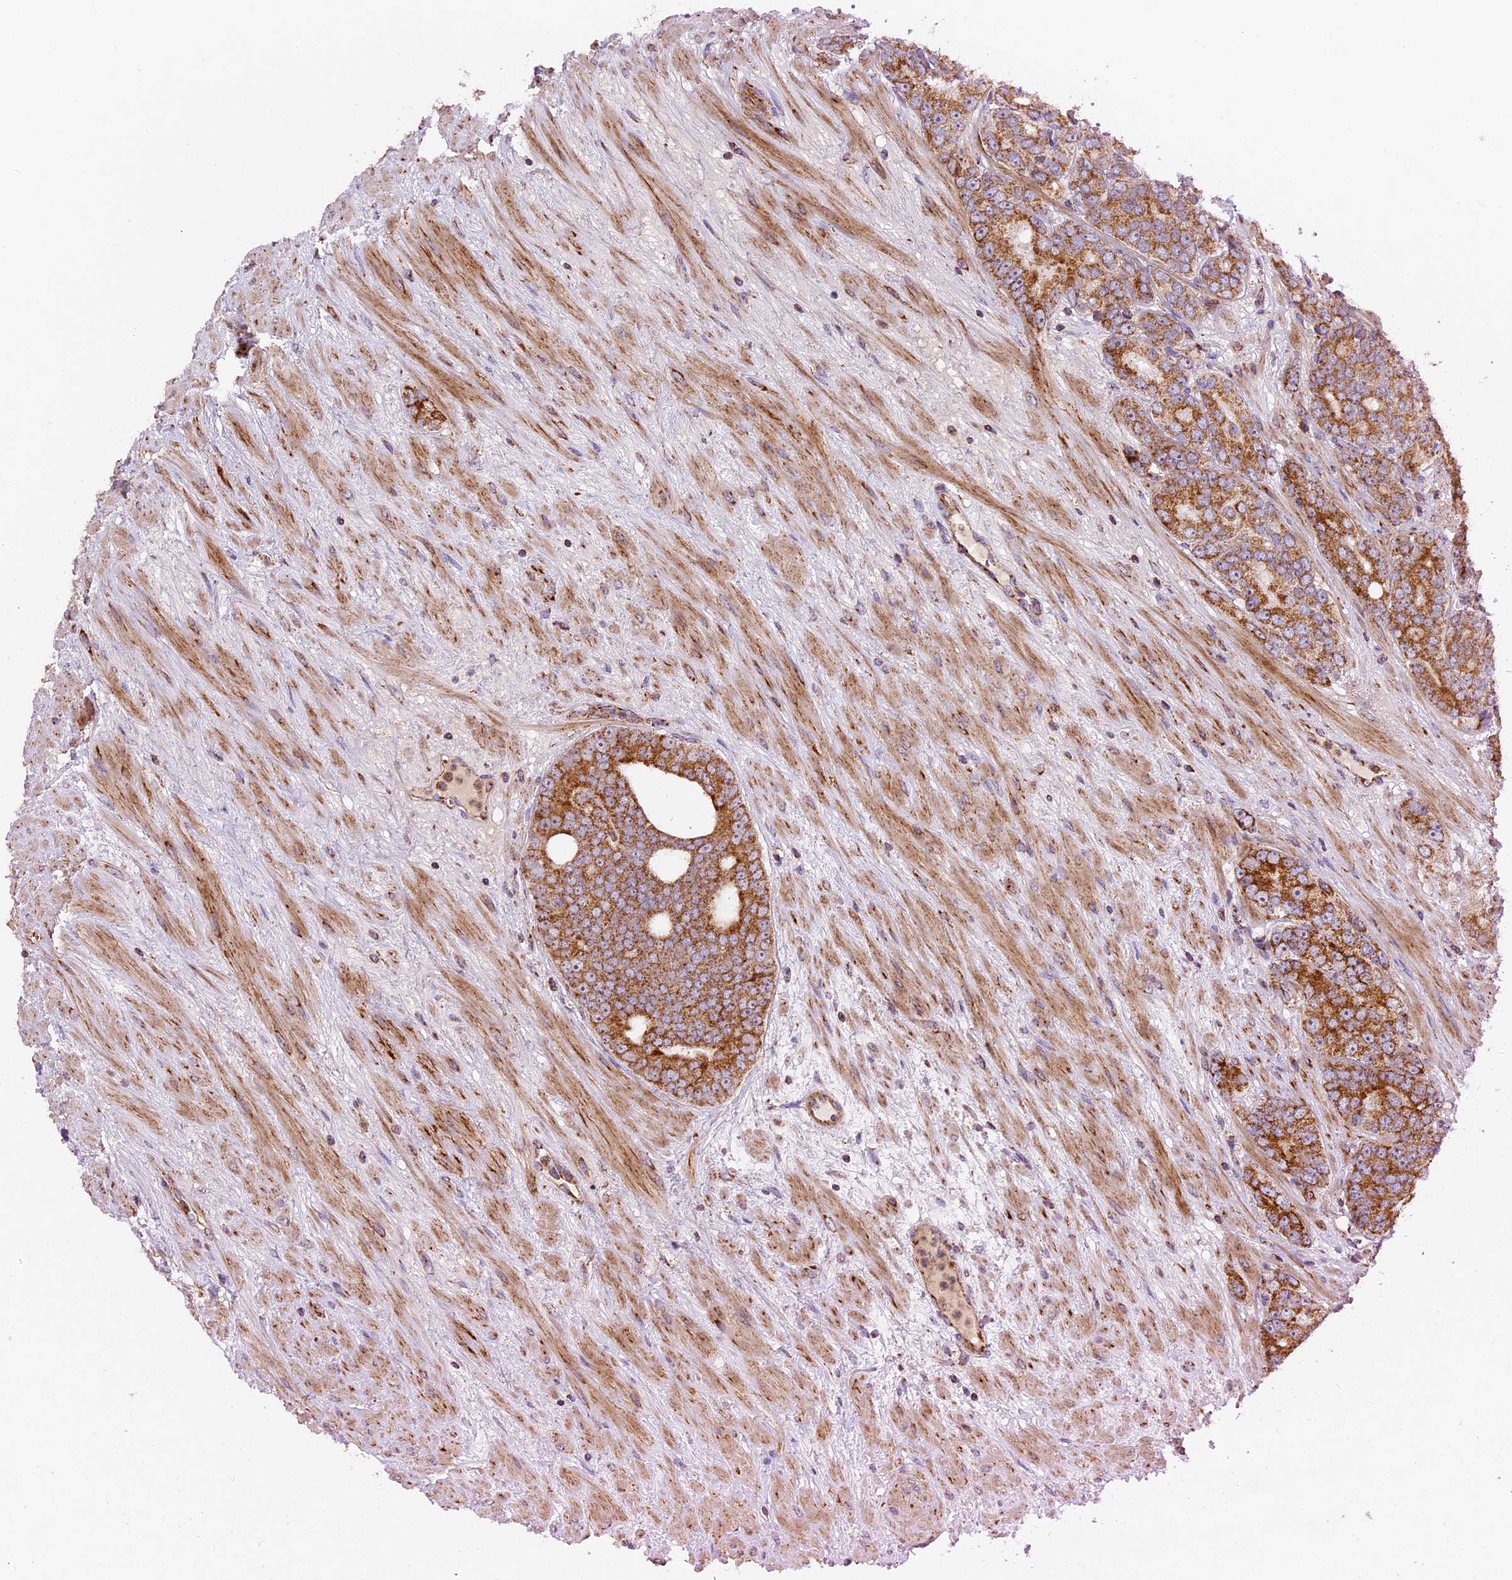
{"staining": {"intensity": "strong", "quantity": ">75%", "location": "cytoplasmic/membranous"}, "tissue": "prostate cancer", "cell_type": "Tumor cells", "image_type": "cancer", "snomed": [{"axis": "morphology", "description": "Adenocarcinoma, High grade"}, {"axis": "topography", "description": "Prostate"}], "caption": "Human prostate adenocarcinoma (high-grade) stained with a brown dye demonstrates strong cytoplasmic/membranous positive expression in about >75% of tumor cells.", "gene": "NDUFA8", "patient": {"sex": "male", "age": 64}}